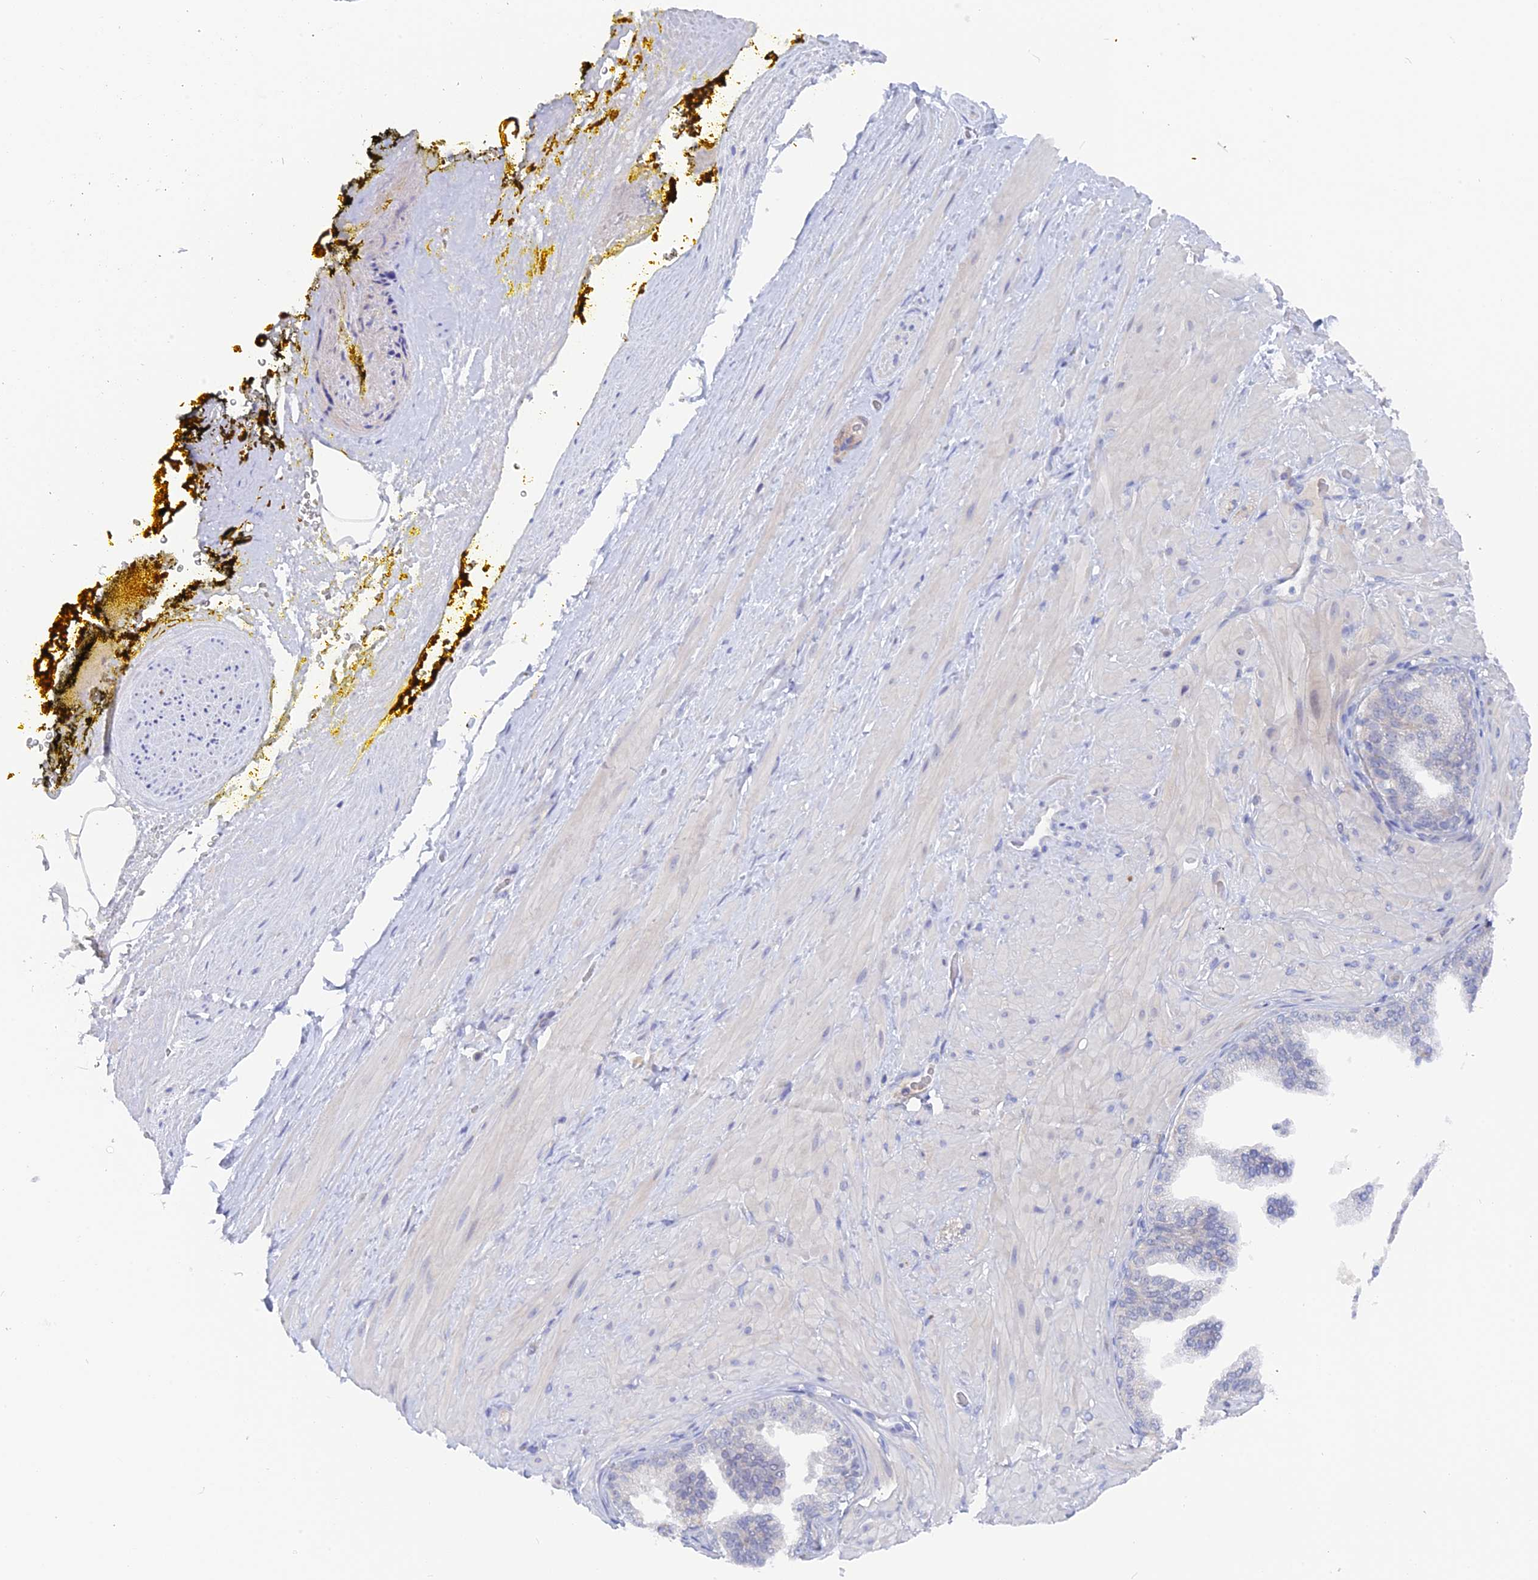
{"staining": {"intensity": "negative", "quantity": "none", "location": "none"}, "tissue": "adipose tissue", "cell_type": "Adipocytes", "image_type": "normal", "snomed": [{"axis": "morphology", "description": "Normal tissue, NOS"}, {"axis": "morphology", "description": "Adenocarcinoma, Low grade"}, {"axis": "topography", "description": "Prostate"}, {"axis": "topography", "description": "Peripheral nerve tissue"}], "caption": "Immunohistochemical staining of unremarkable adipose tissue reveals no significant positivity in adipocytes. (DAB immunohistochemistry with hematoxylin counter stain).", "gene": "DACT3", "patient": {"sex": "male", "age": 63}}